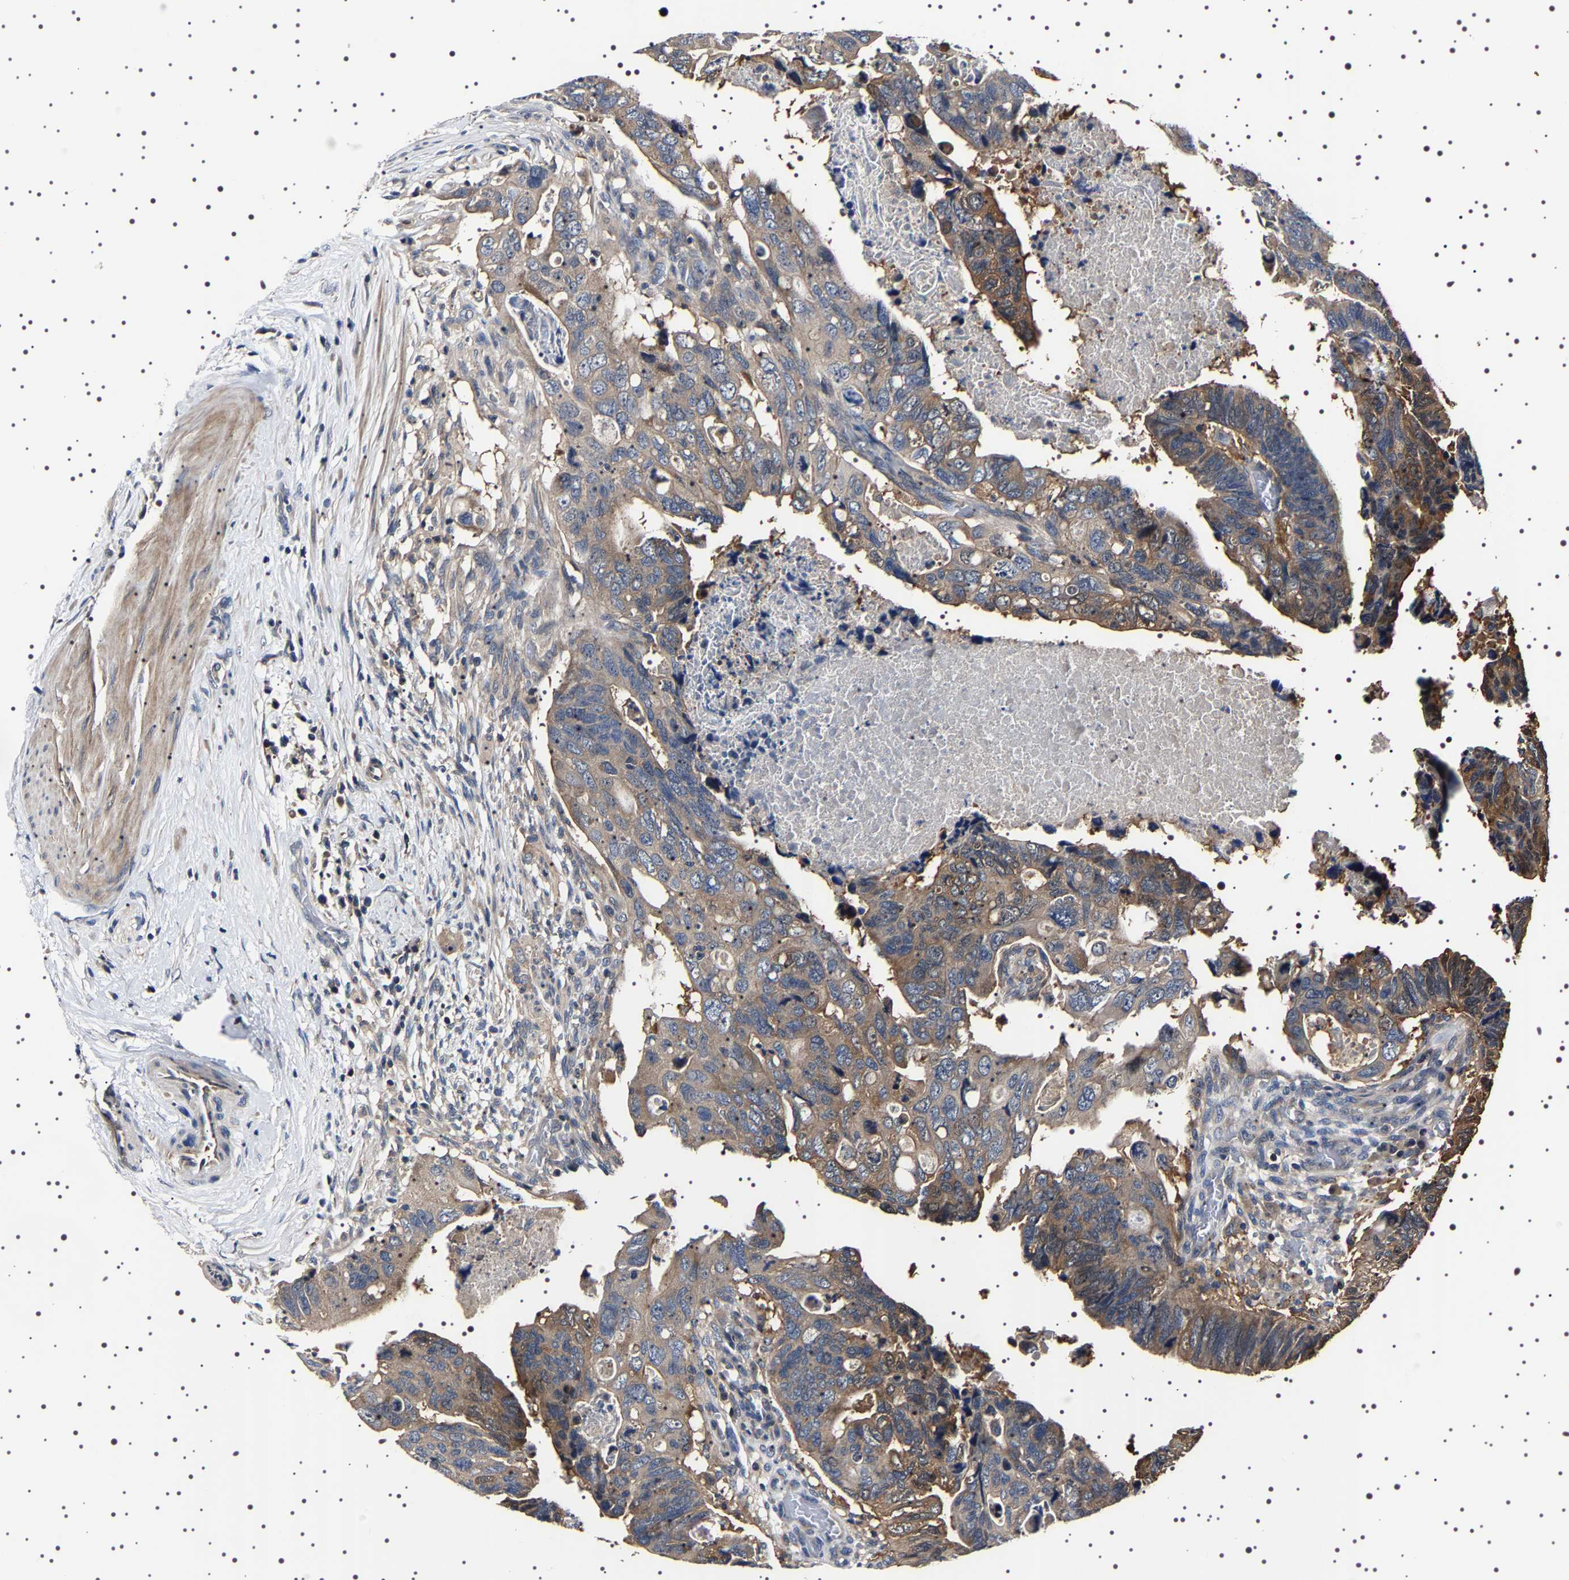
{"staining": {"intensity": "moderate", "quantity": ">75%", "location": "cytoplasmic/membranous"}, "tissue": "colorectal cancer", "cell_type": "Tumor cells", "image_type": "cancer", "snomed": [{"axis": "morphology", "description": "Adenocarcinoma, NOS"}, {"axis": "topography", "description": "Rectum"}], "caption": "This is a micrograph of immunohistochemistry (IHC) staining of adenocarcinoma (colorectal), which shows moderate staining in the cytoplasmic/membranous of tumor cells.", "gene": "TARBP1", "patient": {"sex": "male", "age": 53}}